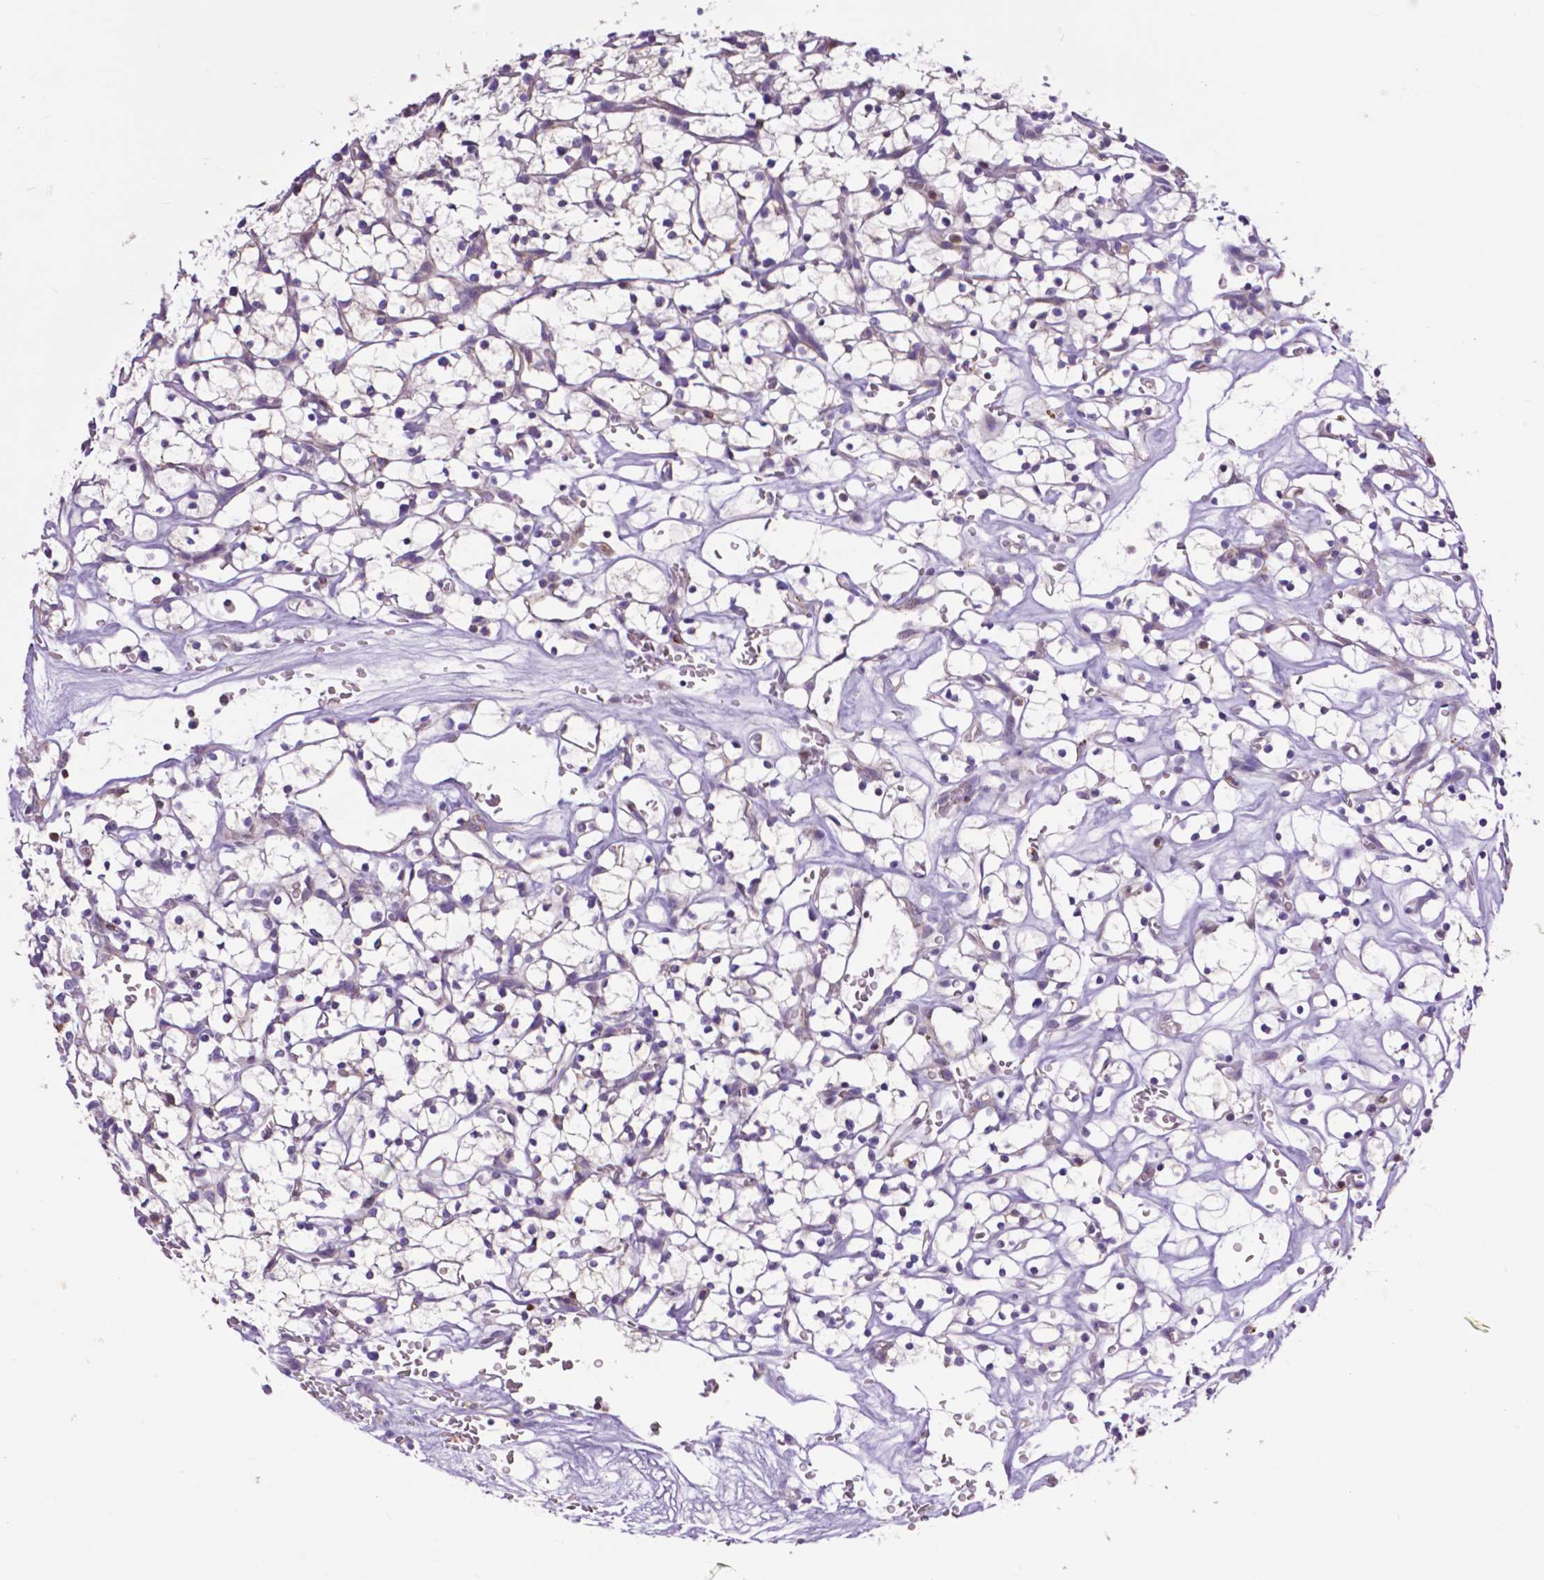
{"staining": {"intensity": "negative", "quantity": "none", "location": "none"}, "tissue": "renal cancer", "cell_type": "Tumor cells", "image_type": "cancer", "snomed": [{"axis": "morphology", "description": "Adenocarcinoma, NOS"}, {"axis": "topography", "description": "Kidney"}], "caption": "A high-resolution micrograph shows immunohistochemistry staining of renal cancer, which displays no significant positivity in tumor cells. (Brightfield microscopy of DAB (3,3'-diaminobenzidine) IHC at high magnification).", "gene": "MCL1", "patient": {"sex": "female", "age": 64}}